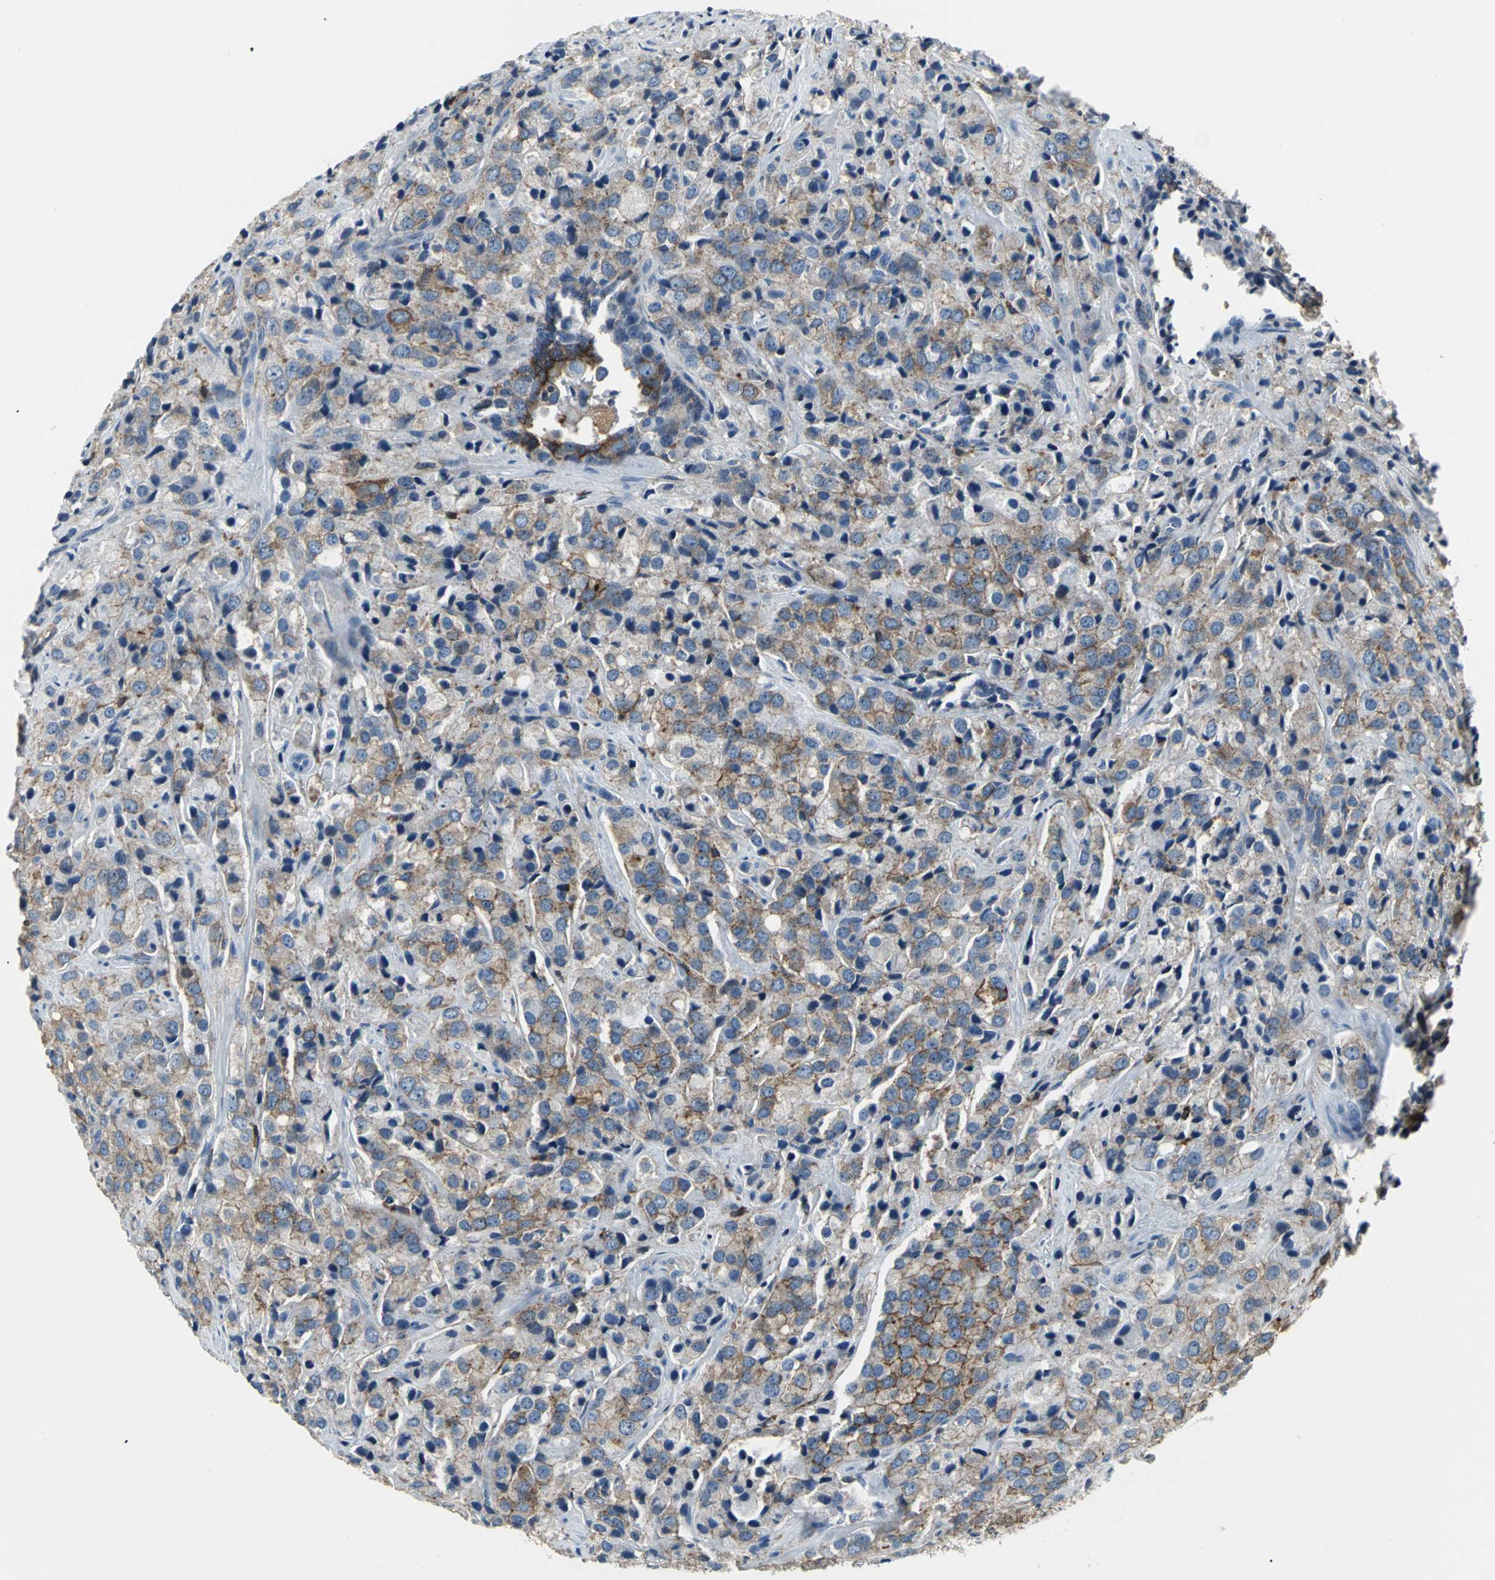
{"staining": {"intensity": "moderate", "quantity": ">75%", "location": "cytoplasmic/membranous"}, "tissue": "prostate cancer", "cell_type": "Tumor cells", "image_type": "cancer", "snomed": [{"axis": "morphology", "description": "Adenocarcinoma, High grade"}, {"axis": "topography", "description": "Prostate"}], "caption": "Immunohistochemical staining of human prostate adenocarcinoma (high-grade) shows medium levels of moderate cytoplasmic/membranous positivity in approximately >75% of tumor cells.", "gene": "IQGAP2", "patient": {"sex": "male", "age": 70}}